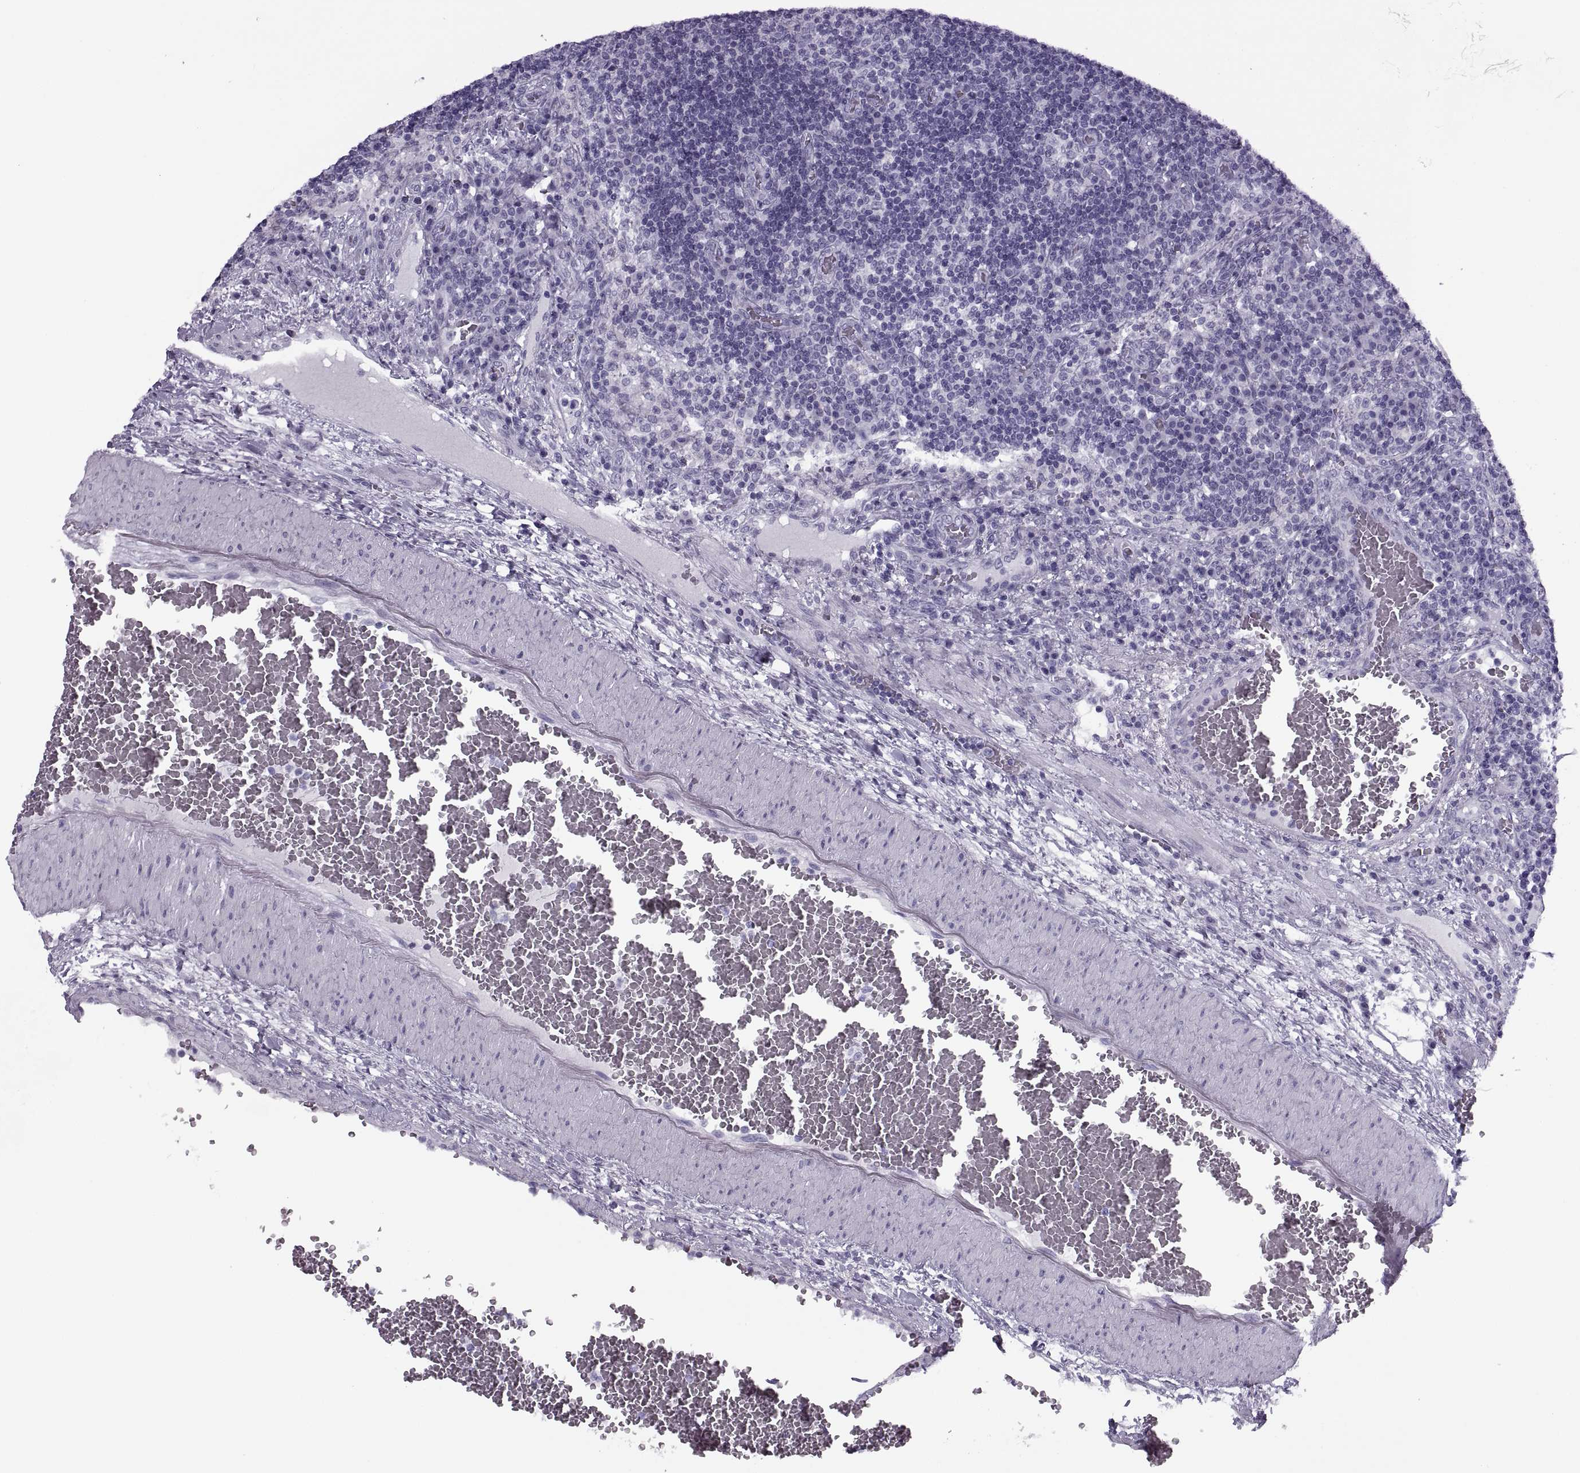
{"staining": {"intensity": "negative", "quantity": "none", "location": "none"}, "tissue": "lymph node", "cell_type": "Germinal center cells", "image_type": "normal", "snomed": [{"axis": "morphology", "description": "Normal tissue, NOS"}, {"axis": "topography", "description": "Lymph node"}], "caption": "This photomicrograph is of benign lymph node stained with immunohistochemistry to label a protein in brown with the nuclei are counter-stained blue. There is no positivity in germinal center cells.", "gene": "RLBP1", "patient": {"sex": "male", "age": 63}}